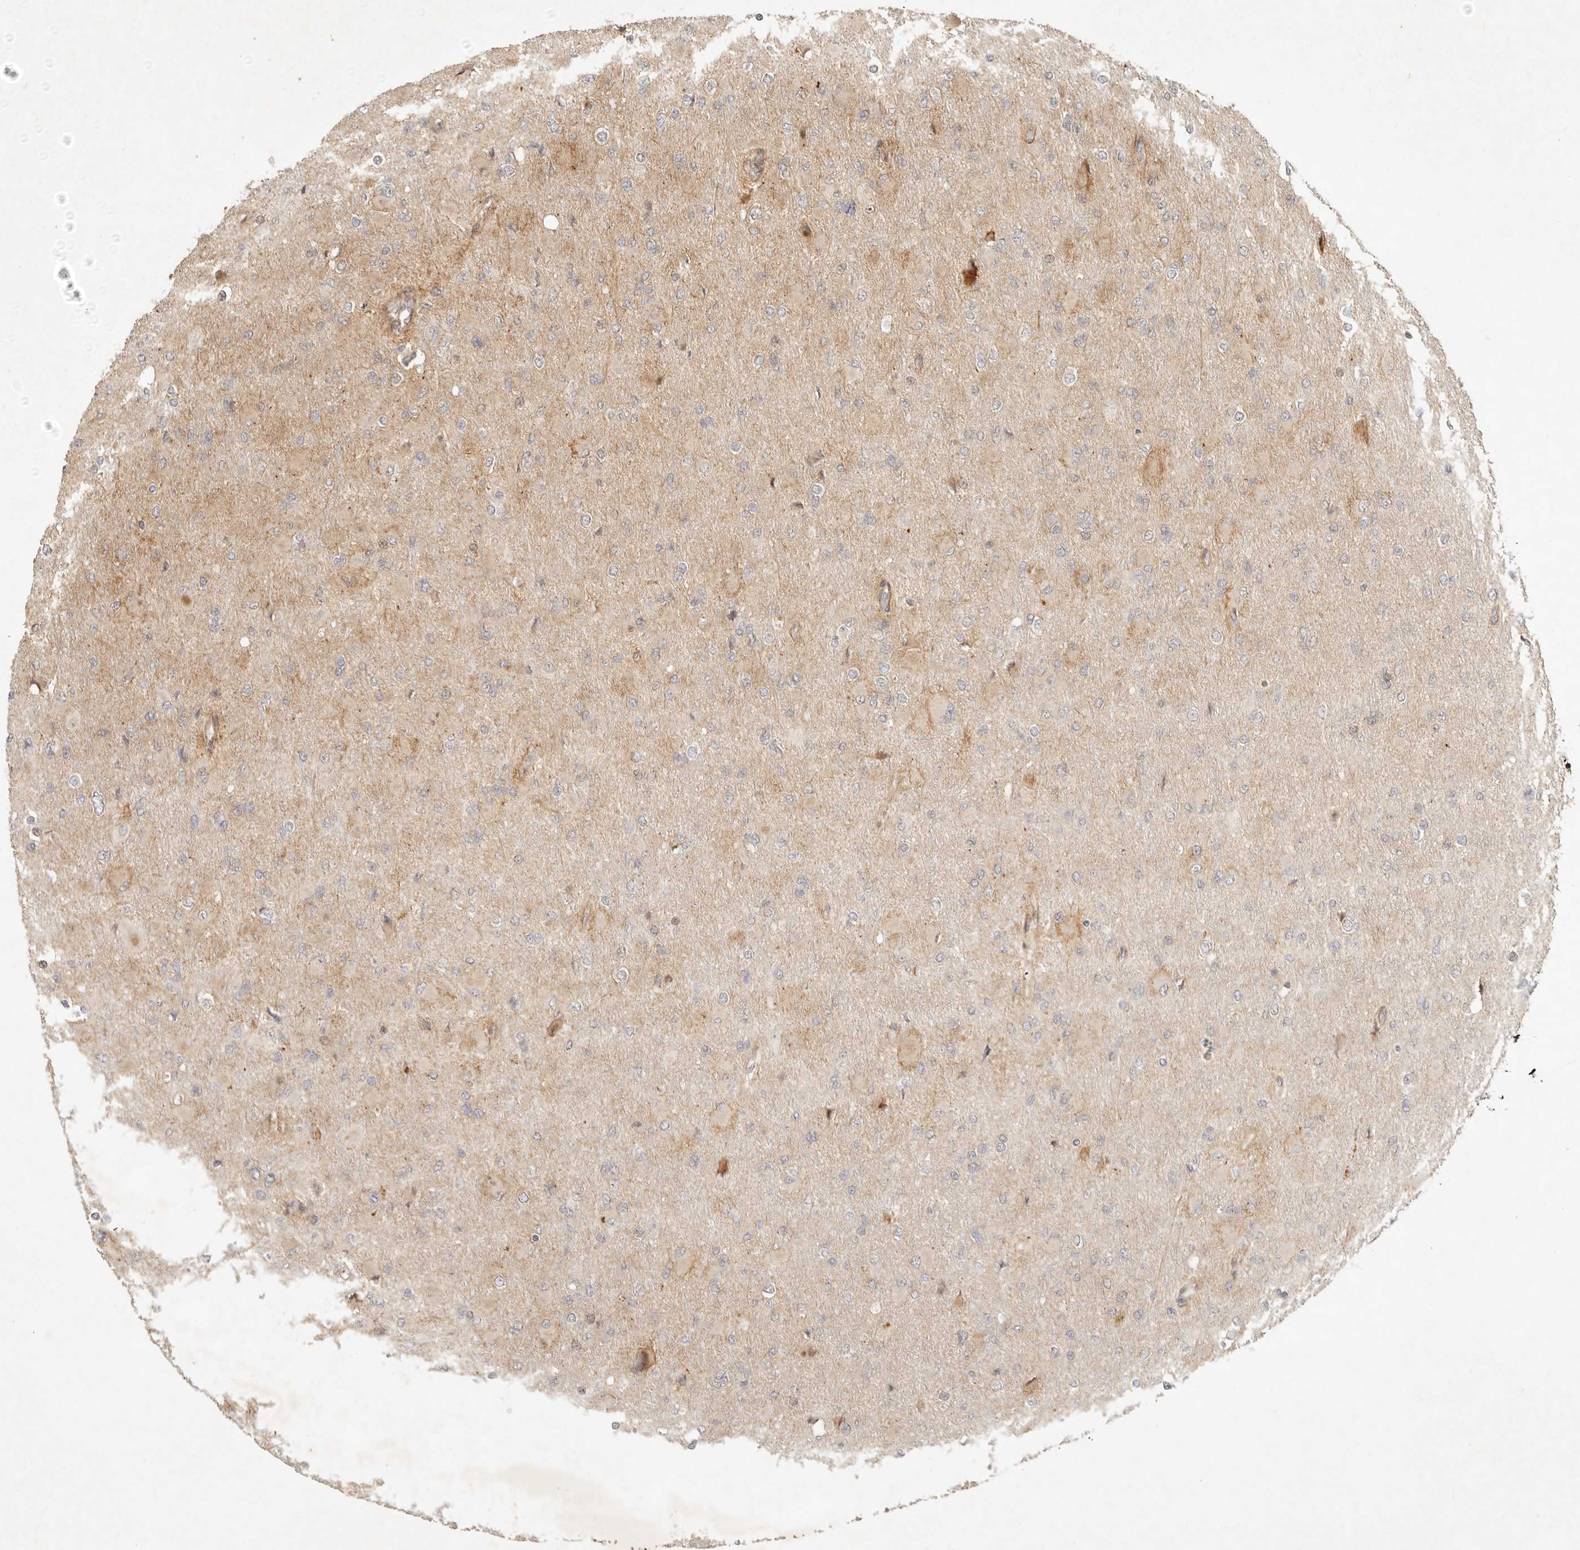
{"staining": {"intensity": "negative", "quantity": "none", "location": "none"}, "tissue": "glioma", "cell_type": "Tumor cells", "image_type": "cancer", "snomed": [{"axis": "morphology", "description": "Glioma, malignant, High grade"}, {"axis": "topography", "description": "Cerebral cortex"}], "caption": "There is no significant positivity in tumor cells of malignant glioma (high-grade).", "gene": "KLHL38", "patient": {"sex": "female", "age": 36}}